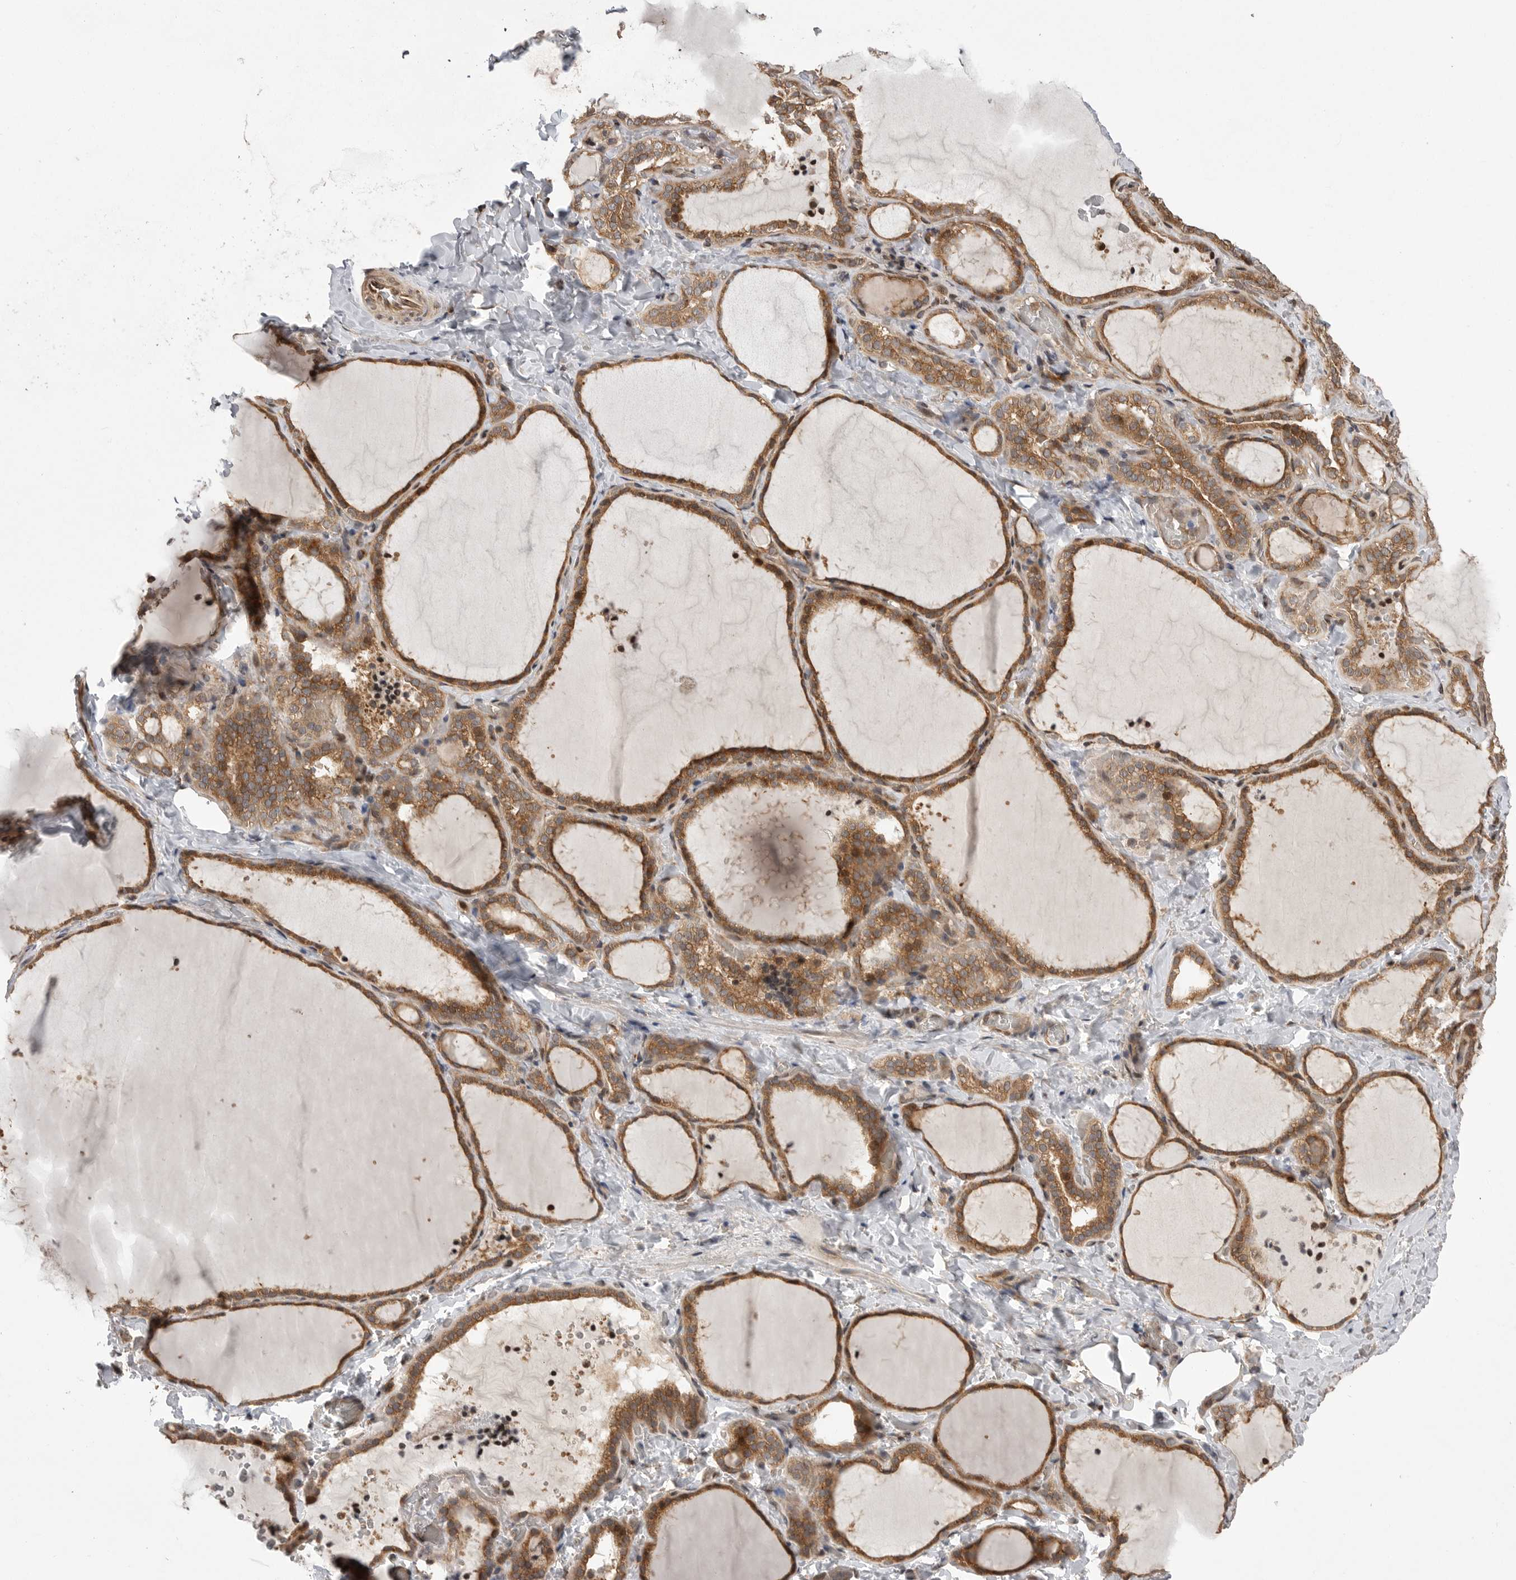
{"staining": {"intensity": "moderate", "quantity": ">75%", "location": "cytoplasmic/membranous,nuclear"}, "tissue": "thyroid gland", "cell_type": "Glandular cells", "image_type": "normal", "snomed": [{"axis": "morphology", "description": "Normal tissue, NOS"}, {"axis": "topography", "description": "Thyroid gland"}], "caption": "Brown immunohistochemical staining in normal thyroid gland exhibits moderate cytoplasmic/membranous,nuclear staining in about >75% of glandular cells.", "gene": "OXR1", "patient": {"sex": "female", "age": 22}}